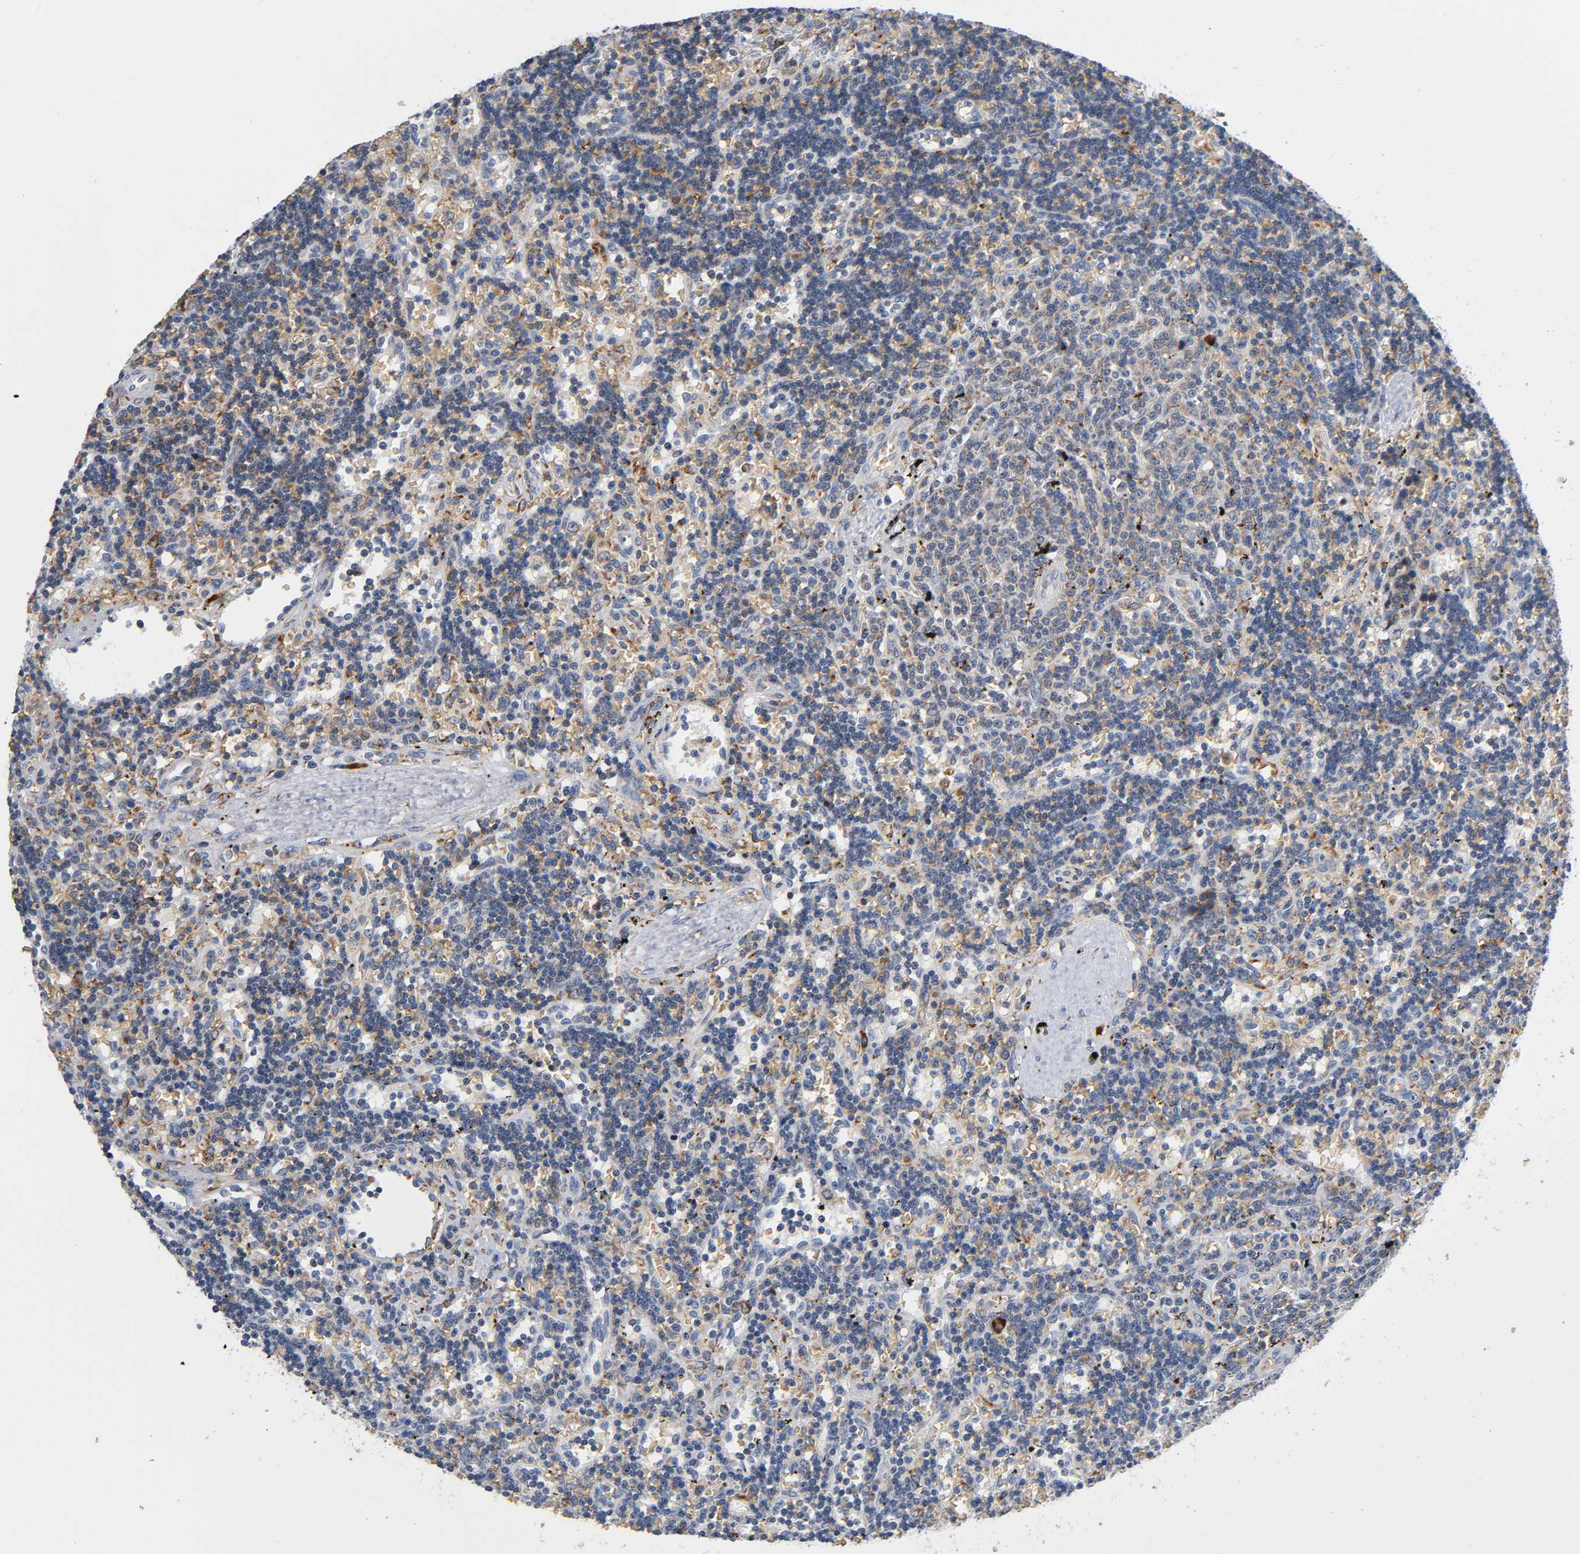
{"staining": {"intensity": "weak", "quantity": "25%-75%", "location": "cytoplasmic/membranous"}, "tissue": "lymphoma", "cell_type": "Tumor cells", "image_type": "cancer", "snomed": [{"axis": "morphology", "description": "Malignant lymphoma, non-Hodgkin's type, Low grade"}, {"axis": "topography", "description": "Spleen"}], "caption": "Immunohistochemical staining of human low-grade malignant lymphoma, non-Hodgkin's type exhibits low levels of weak cytoplasmic/membranous protein staining in about 25%-75% of tumor cells. (DAB IHC, brown staining for protein, blue staining for nuclei).", "gene": "UCKL1", "patient": {"sex": "male", "age": 60}}